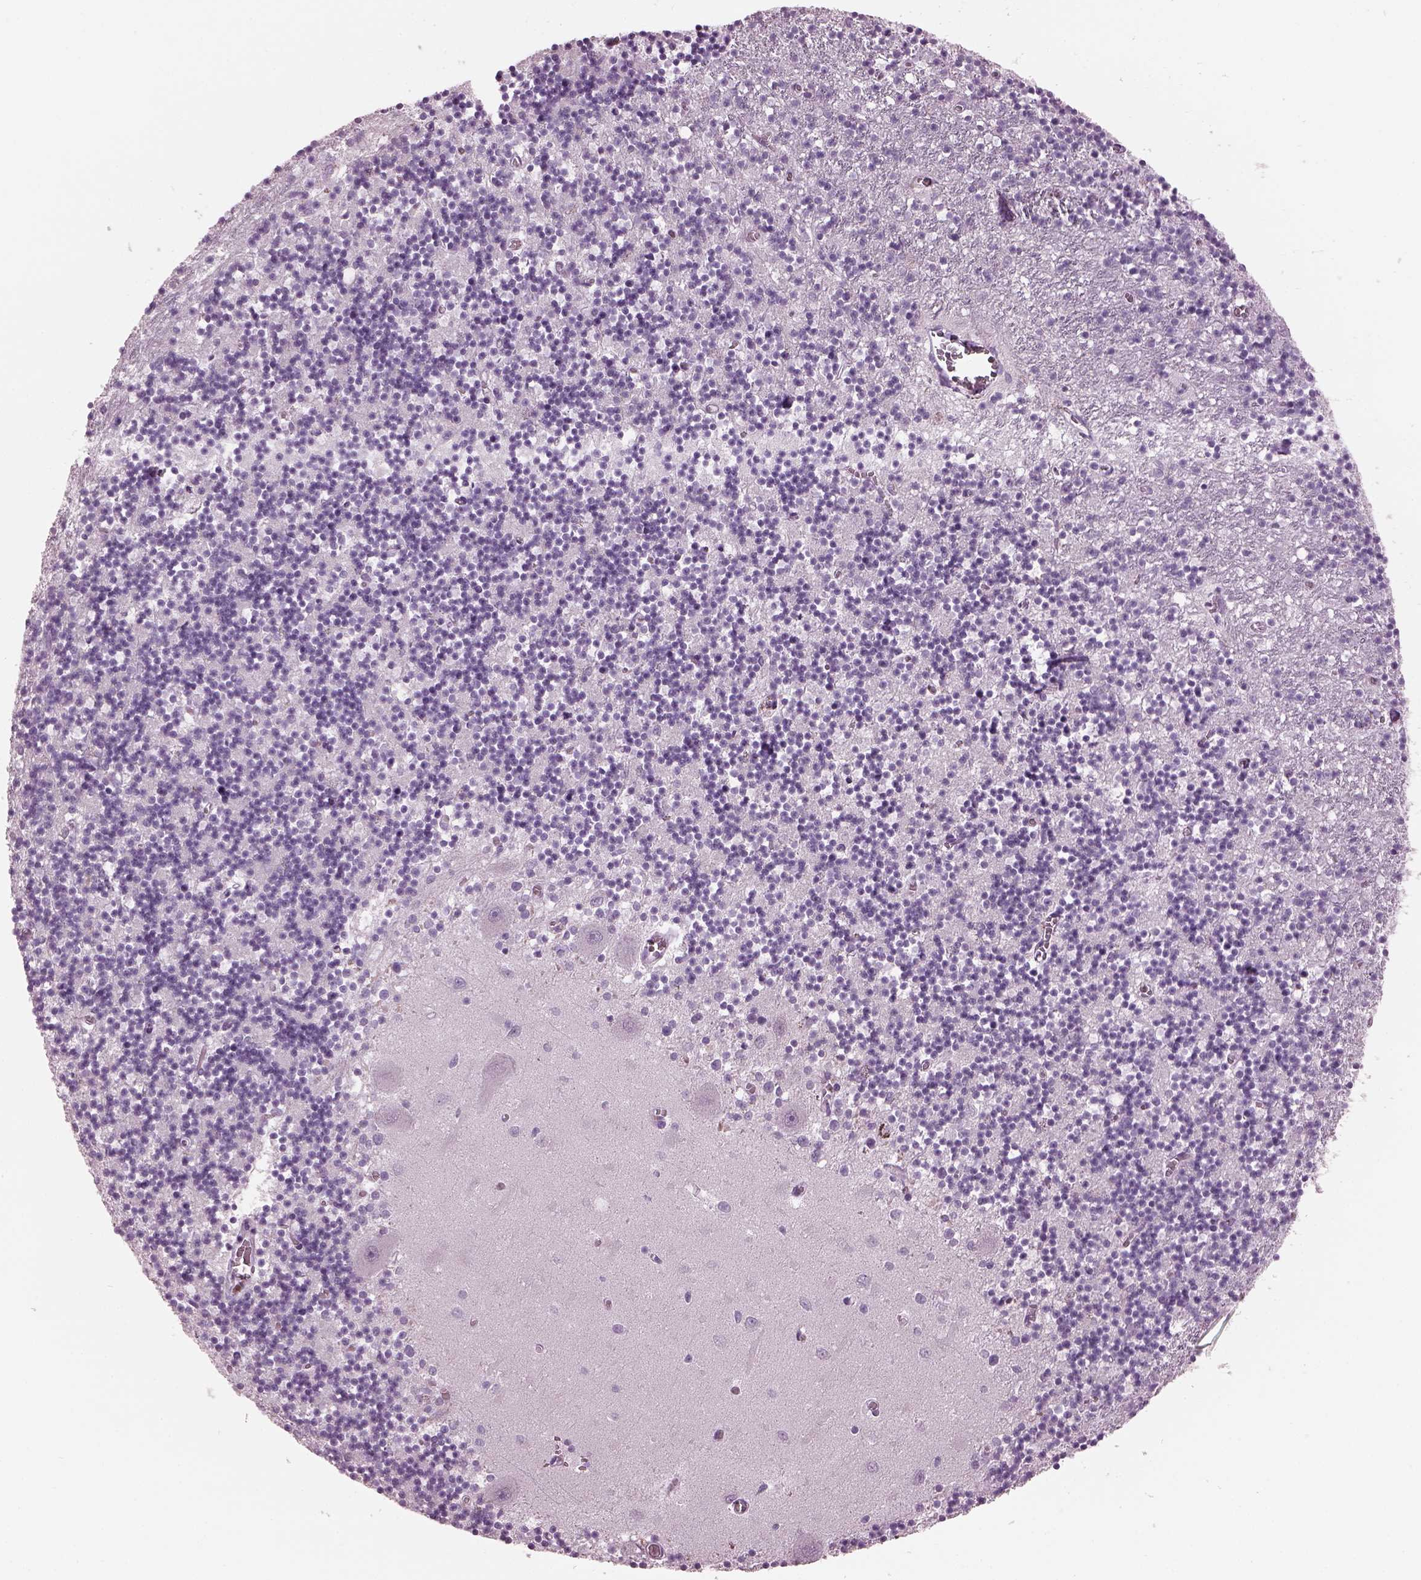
{"staining": {"intensity": "negative", "quantity": "none", "location": "none"}, "tissue": "cerebellum", "cell_type": "Cells in granular layer", "image_type": "normal", "snomed": [{"axis": "morphology", "description": "Normal tissue, NOS"}, {"axis": "topography", "description": "Cerebellum"}], "caption": "The histopathology image reveals no staining of cells in granular layer in benign cerebellum.", "gene": "PACRG", "patient": {"sex": "female", "age": 64}}